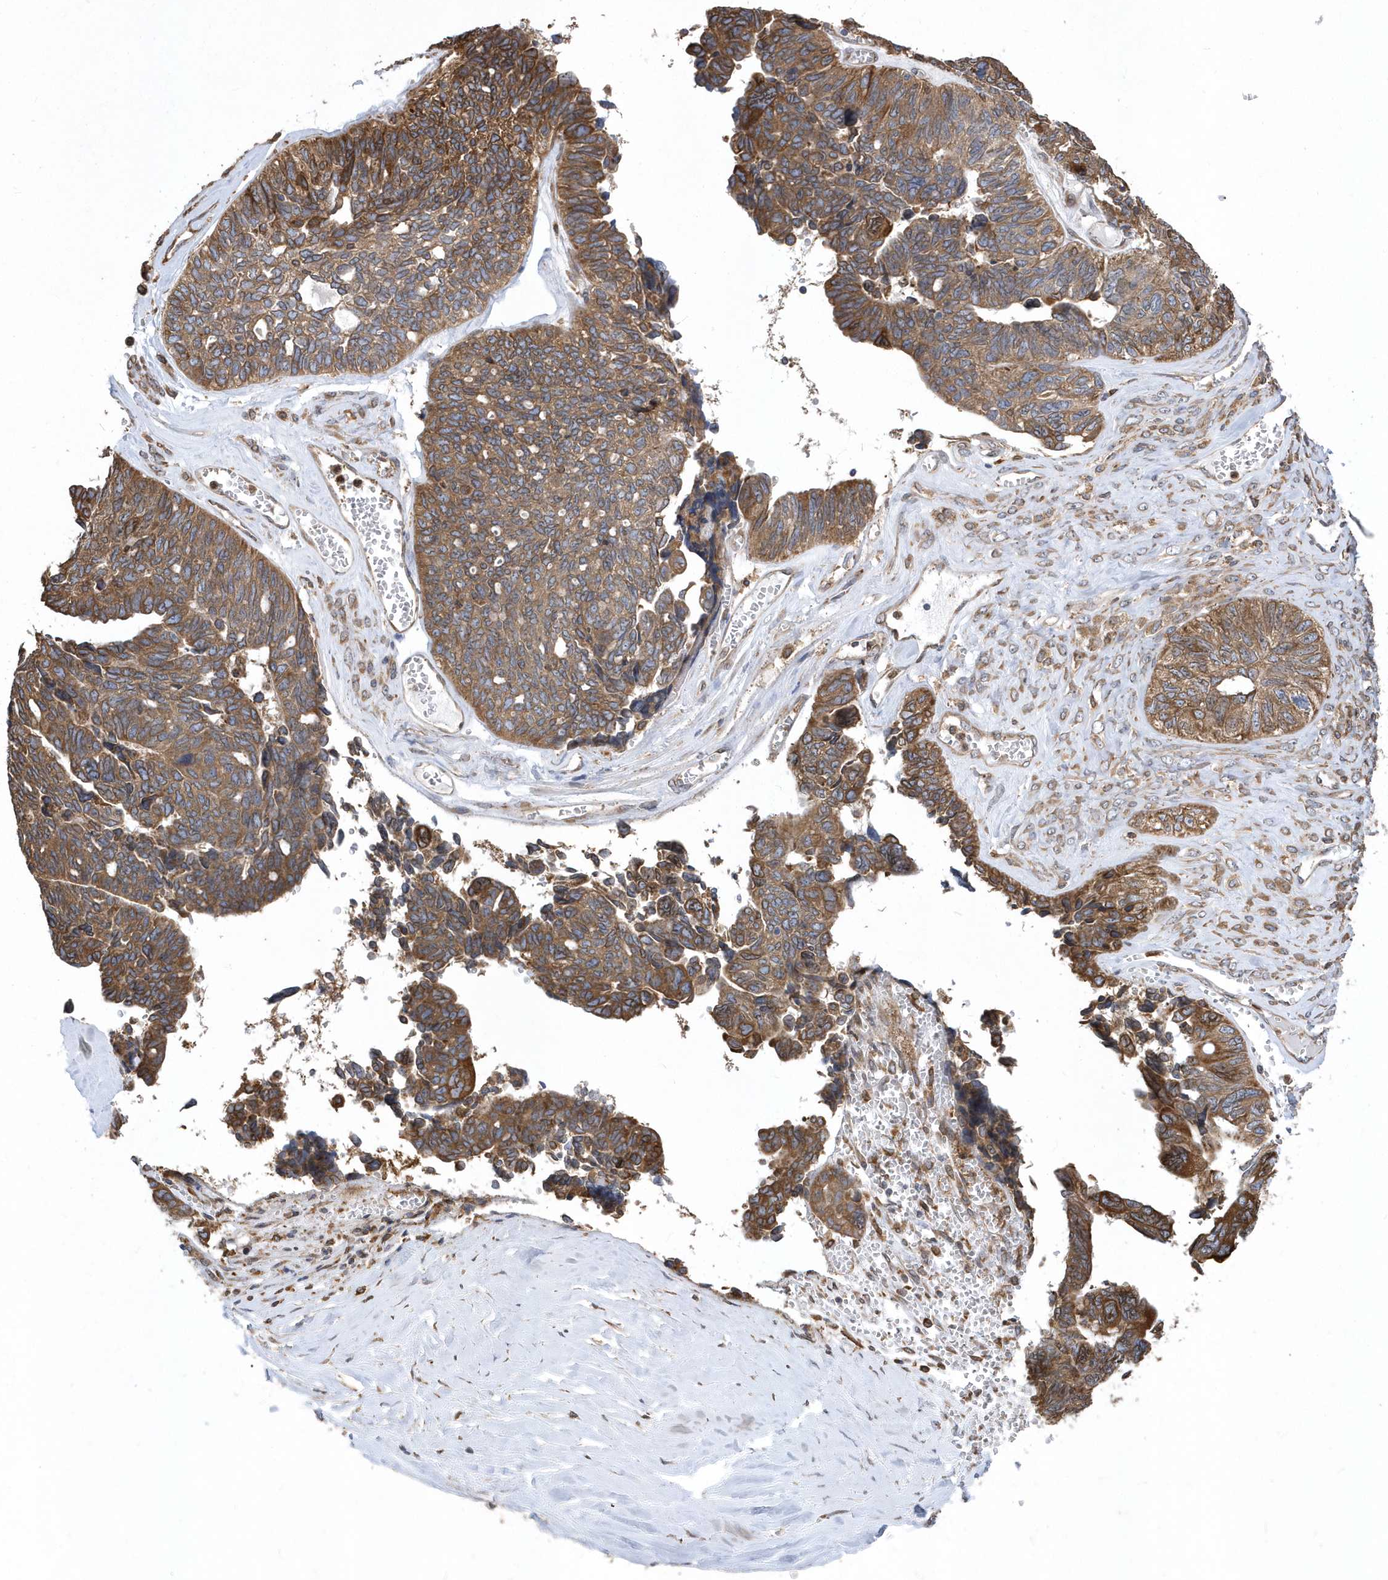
{"staining": {"intensity": "moderate", "quantity": ">75%", "location": "cytoplasmic/membranous"}, "tissue": "ovarian cancer", "cell_type": "Tumor cells", "image_type": "cancer", "snomed": [{"axis": "morphology", "description": "Cystadenocarcinoma, serous, NOS"}, {"axis": "topography", "description": "Ovary"}], "caption": "An immunohistochemistry (IHC) micrograph of tumor tissue is shown. Protein staining in brown shows moderate cytoplasmic/membranous positivity in ovarian cancer (serous cystadenocarcinoma) within tumor cells. (IHC, brightfield microscopy, high magnification).", "gene": "VAMP7", "patient": {"sex": "female", "age": 79}}